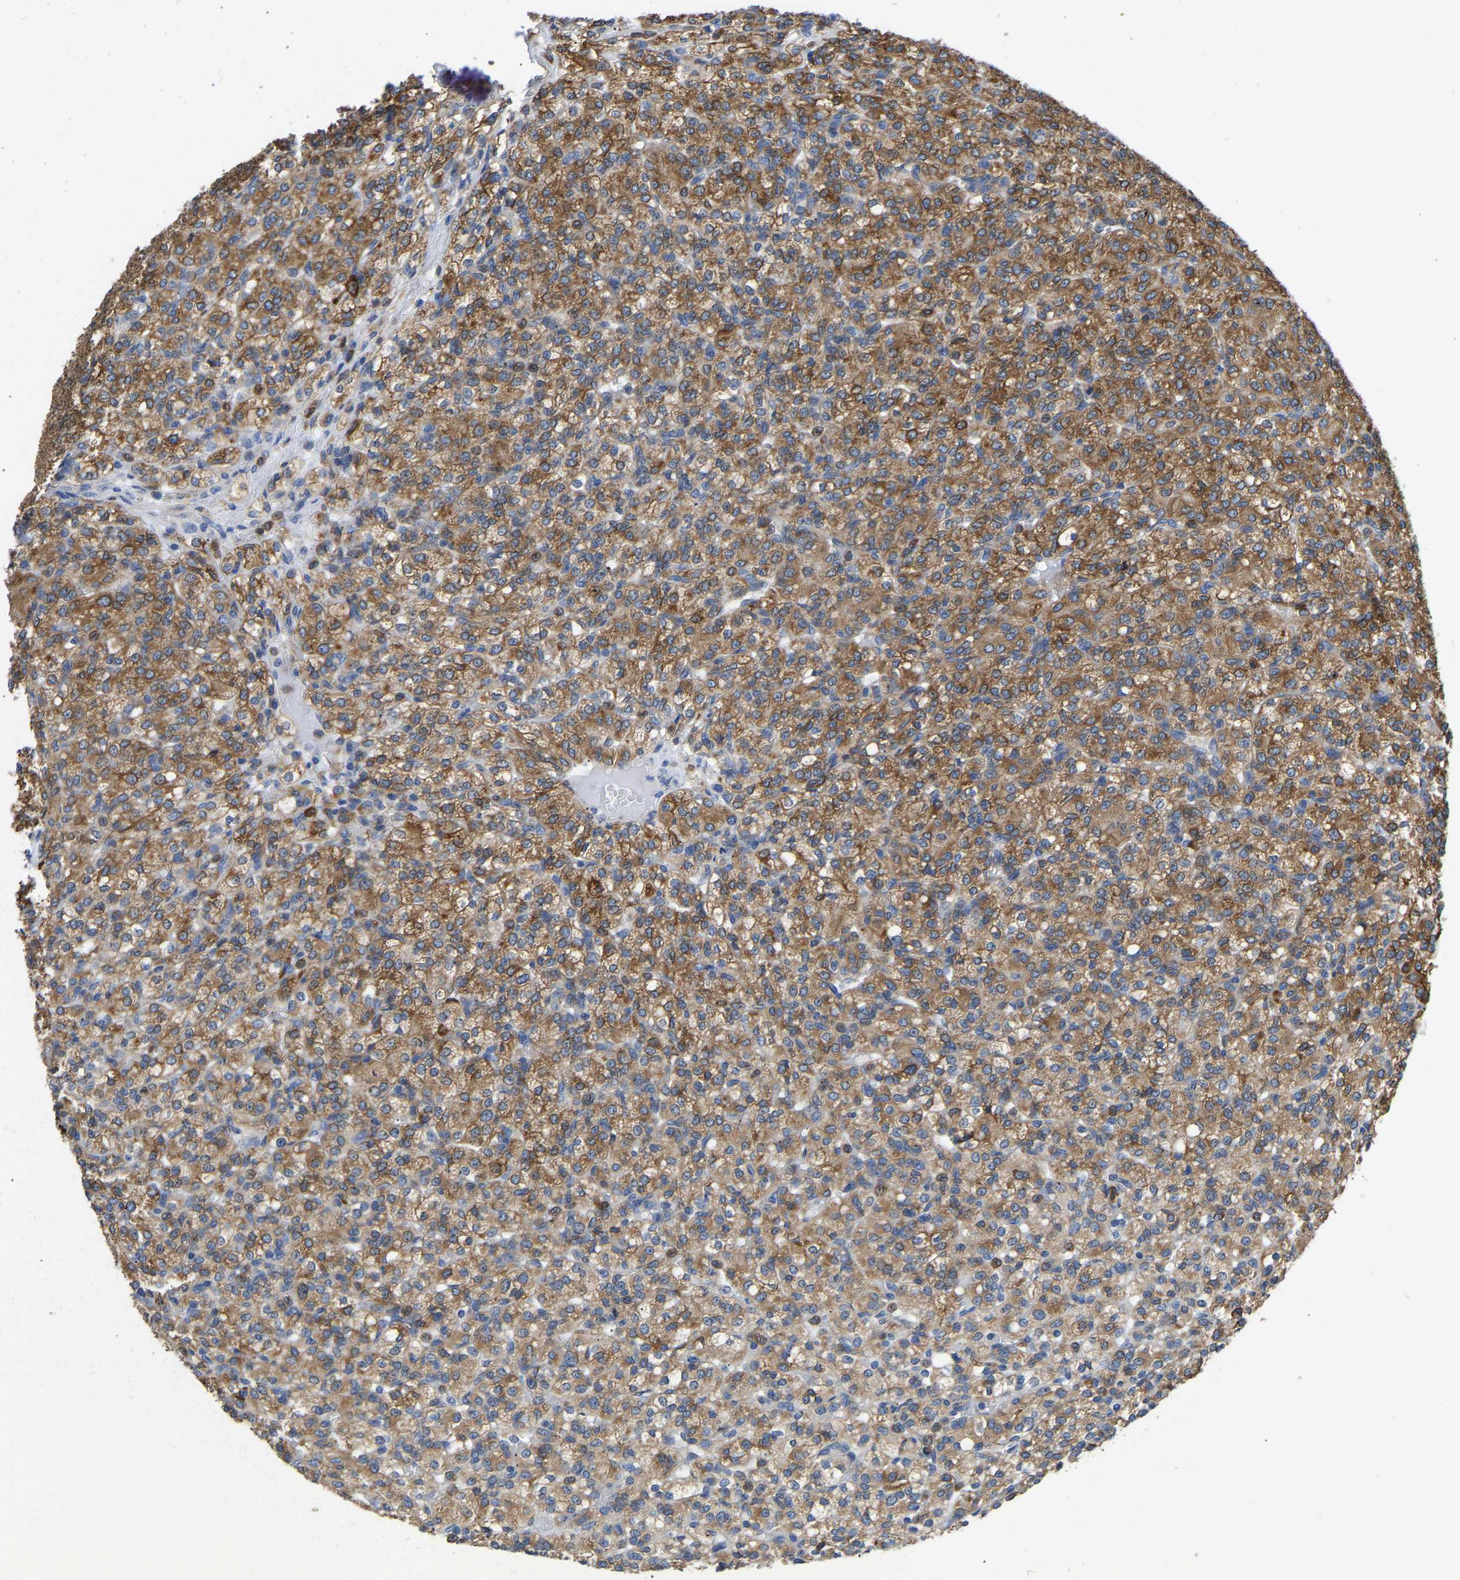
{"staining": {"intensity": "moderate", "quantity": ">75%", "location": "cytoplasmic/membranous"}, "tissue": "renal cancer", "cell_type": "Tumor cells", "image_type": "cancer", "snomed": [{"axis": "morphology", "description": "Adenocarcinoma, NOS"}, {"axis": "topography", "description": "Kidney"}], "caption": "Immunohistochemical staining of renal cancer exhibits moderate cytoplasmic/membranous protein staining in approximately >75% of tumor cells.", "gene": "P4HB", "patient": {"sex": "male", "age": 77}}